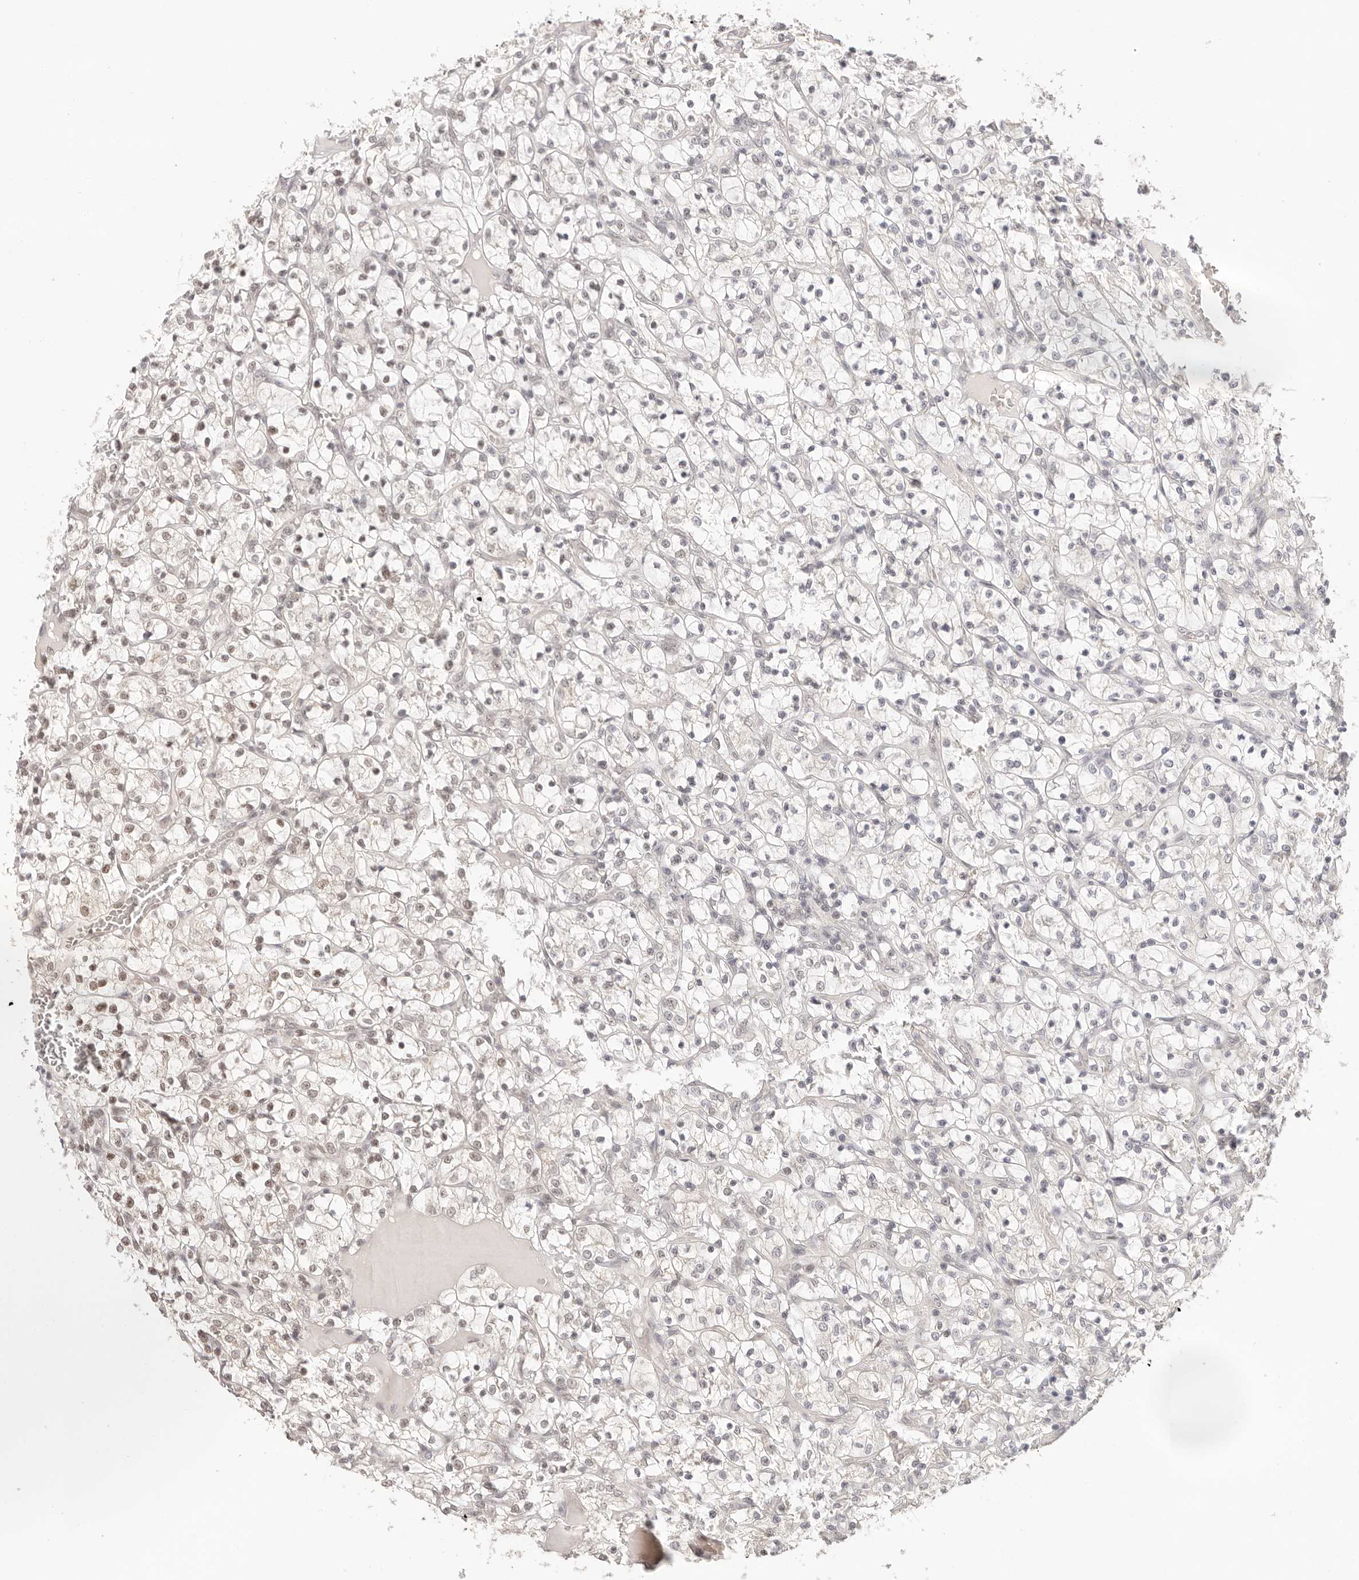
{"staining": {"intensity": "moderate", "quantity": "<25%", "location": "nuclear"}, "tissue": "renal cancer", "cell_type": "Tumor cells", "image_type": "cancer", "snomed": [{"axis": "morphology", "description": "Adenocarcinoma, NOS"}, {"axis": "topography", "description": "Kidney"}], "caption": "Protein positivity by immunohistochemistry (IHC) displays moderate nuclear staining in about <25% of tumor cells in adenocarcinoma (renal).", "gene": "RFC3", "patient": {"sex": "female", "age": 69}}